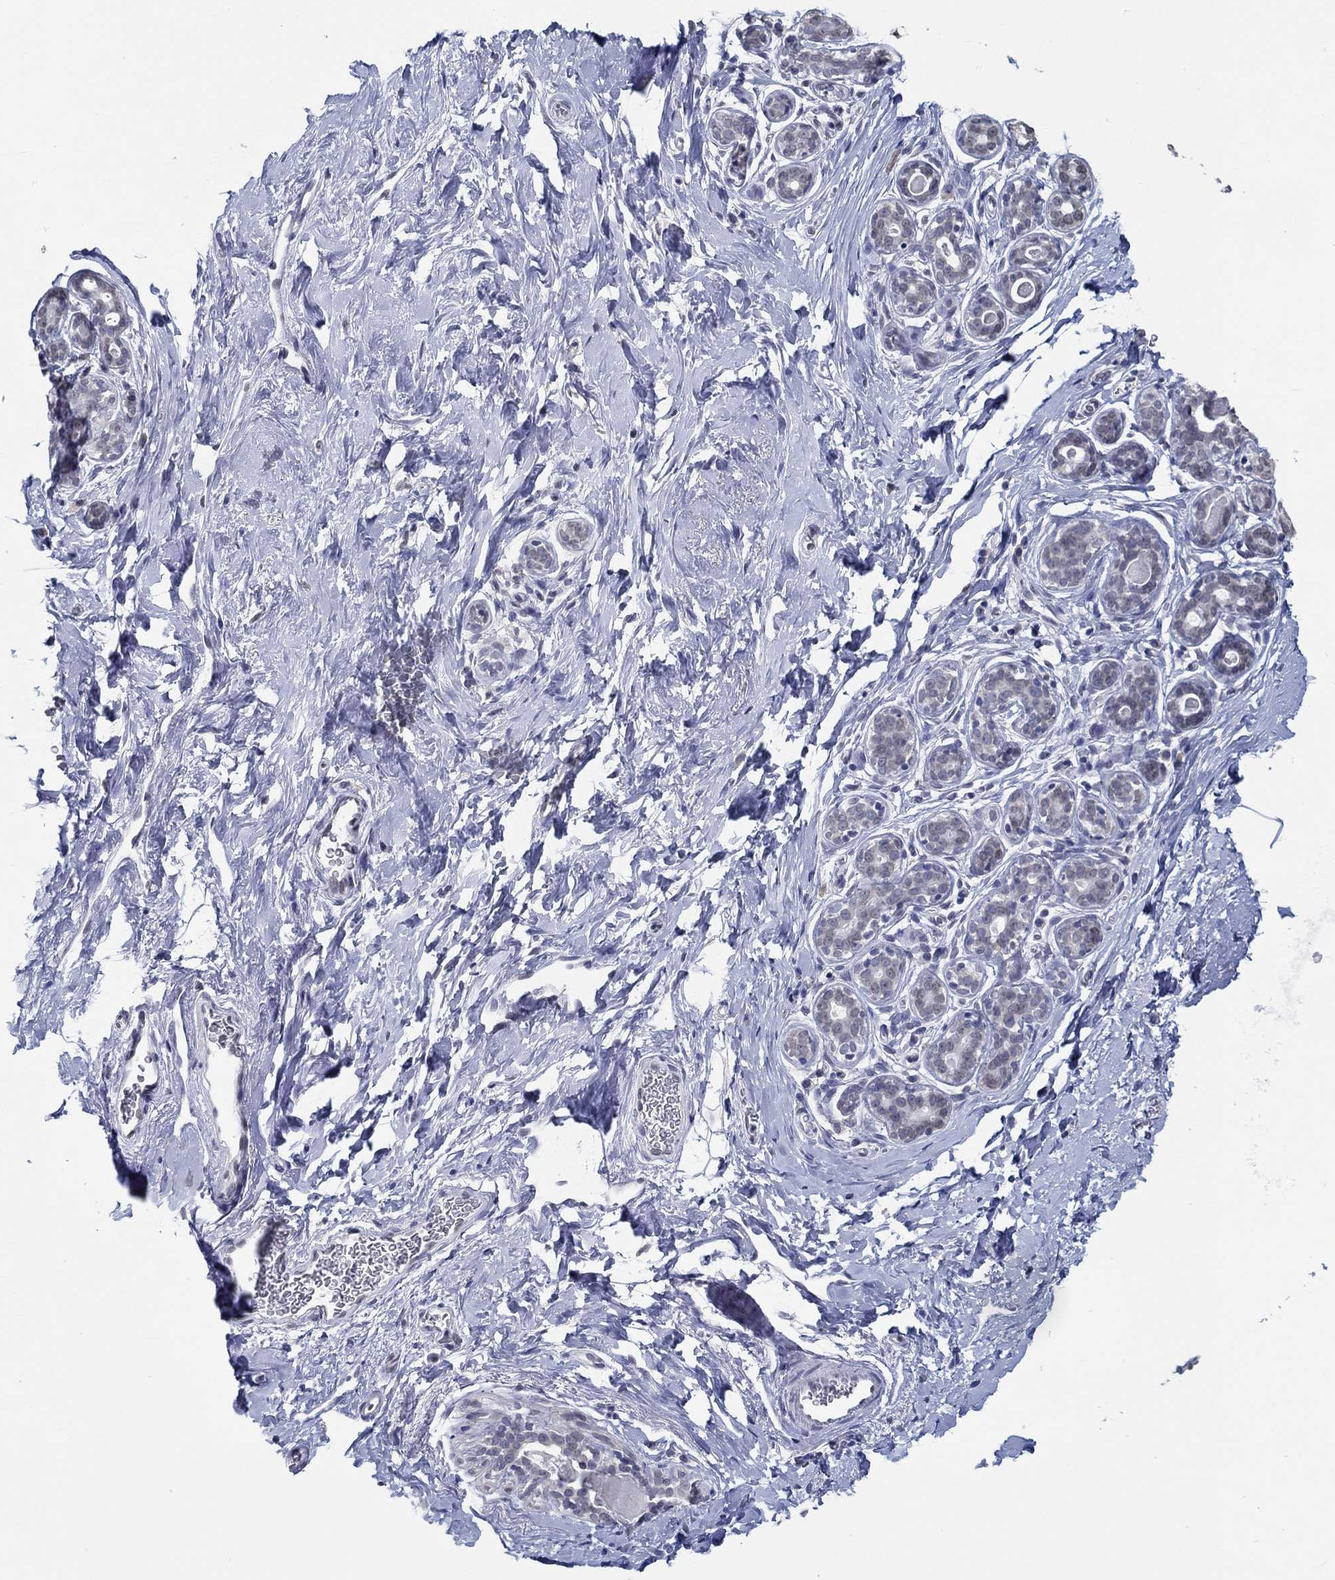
{"staining": {"intensity": "negative", "quantity": "none", "location": "none"}, "tissue": "breast", "cell_type": "Adipocytes", "image_type": "normal", "snomed": [{"axis": "morphology", "description": "Normal tissue, NOS"}, {"axis": "topography", "description": "Skin"}, {"axis": "topography", "description": "Breast"}], "caption": "Adipocytes are negative for brown protein staining in benign breast. (DAB (3,3'-diaminobenzidine) immunohistochemistry with hematoxylin counter stain).", "gene": "NUP155", "patient": {"sex": "female", "age": 43}}